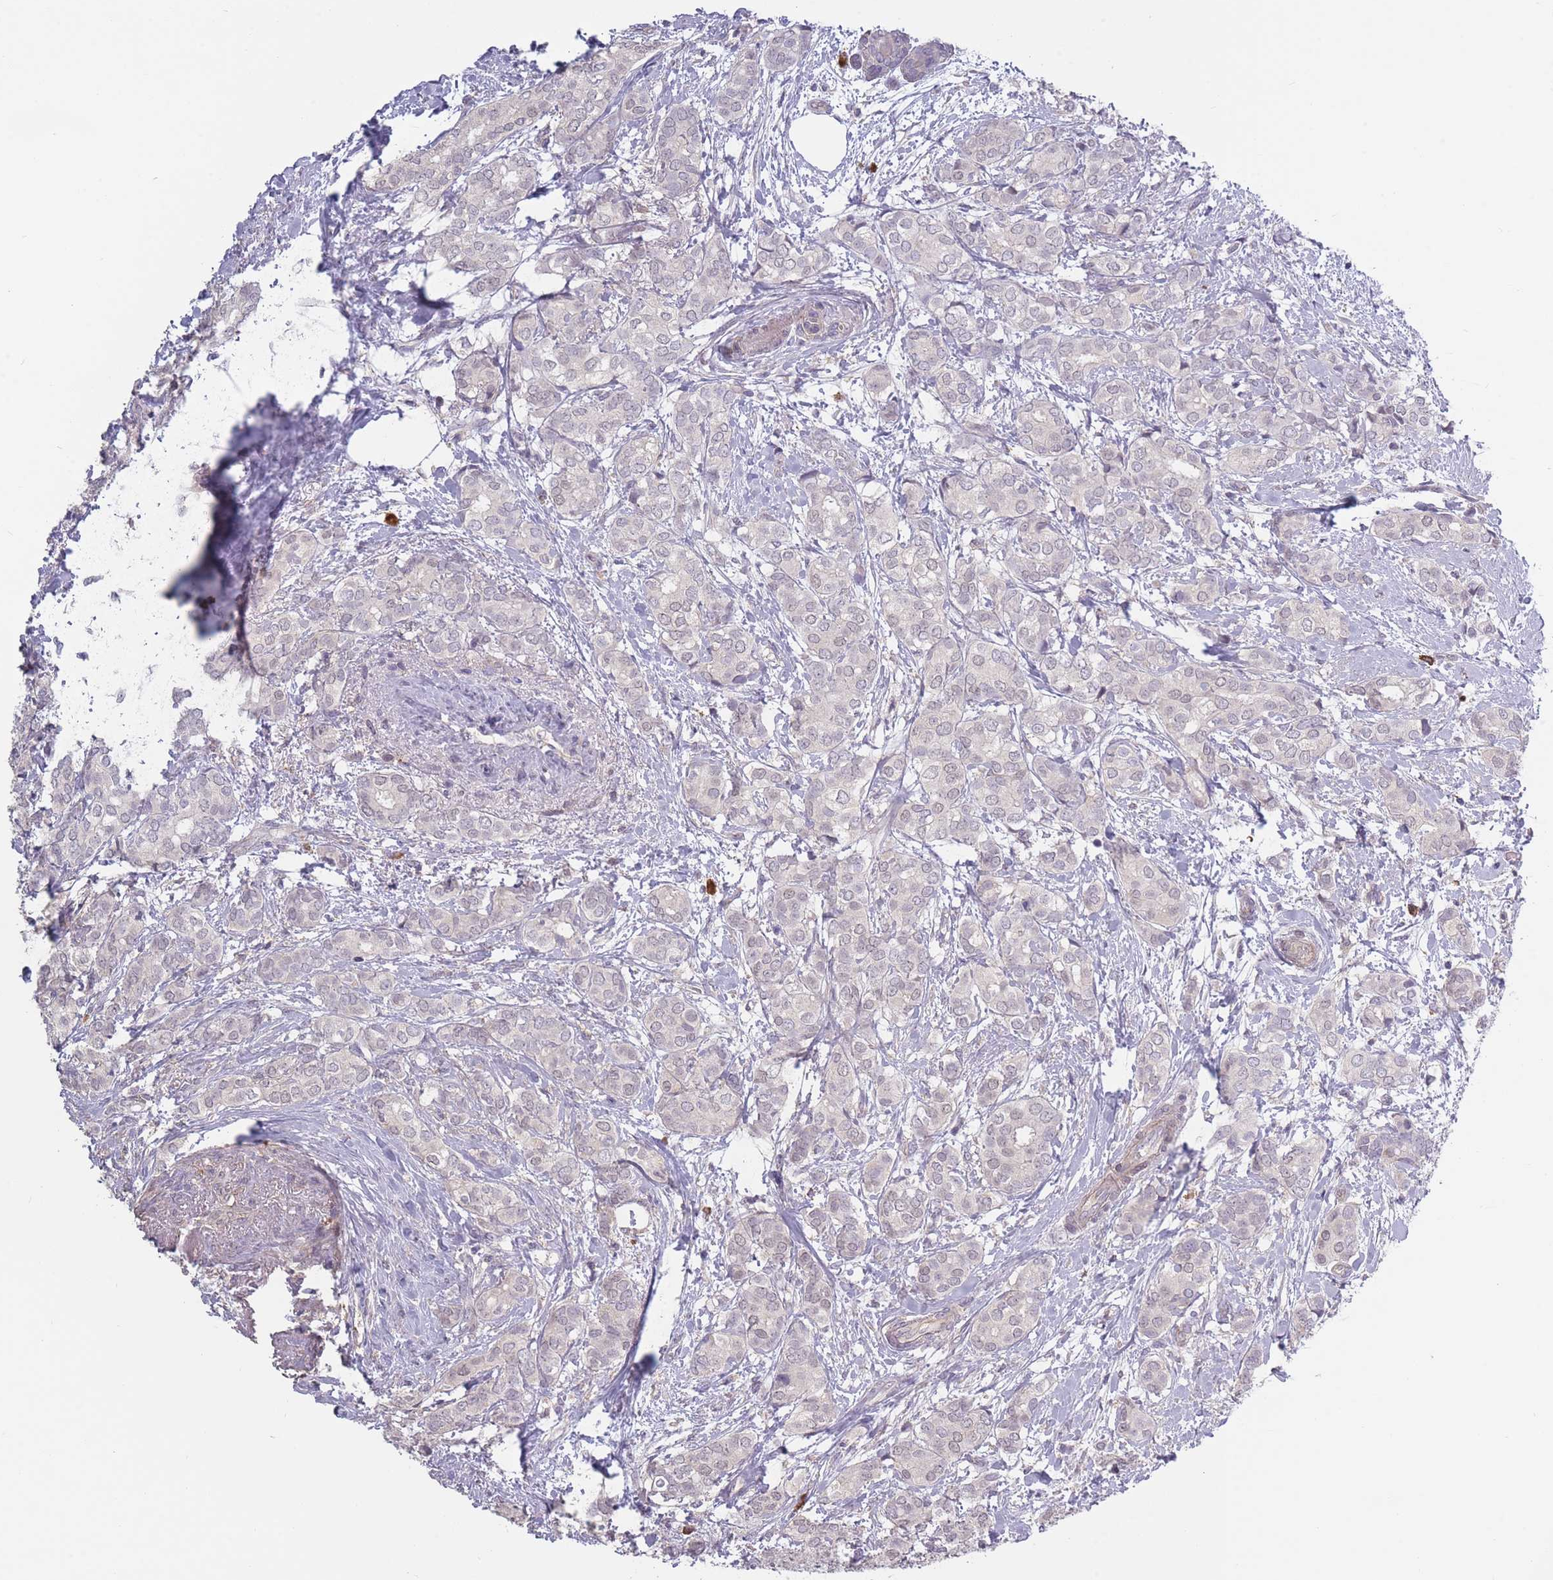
{"staining": {"intensity": "negative", "quantity": "none", "location": "none"}, "tissue": "breast cancer", "cell_type": "Tumor cells", "image_type": "cancer", "snomed": [{"axis": "morphology", "description": "Duct carcinoma"}, {"axis": "topography", "description": "Breast"}], "caption": "Immunohistochemical staining of breast cancer reveals no significant staining in tumor cells.", "gene": "TET3", "patient": {"sex": "female", "age": 73}}